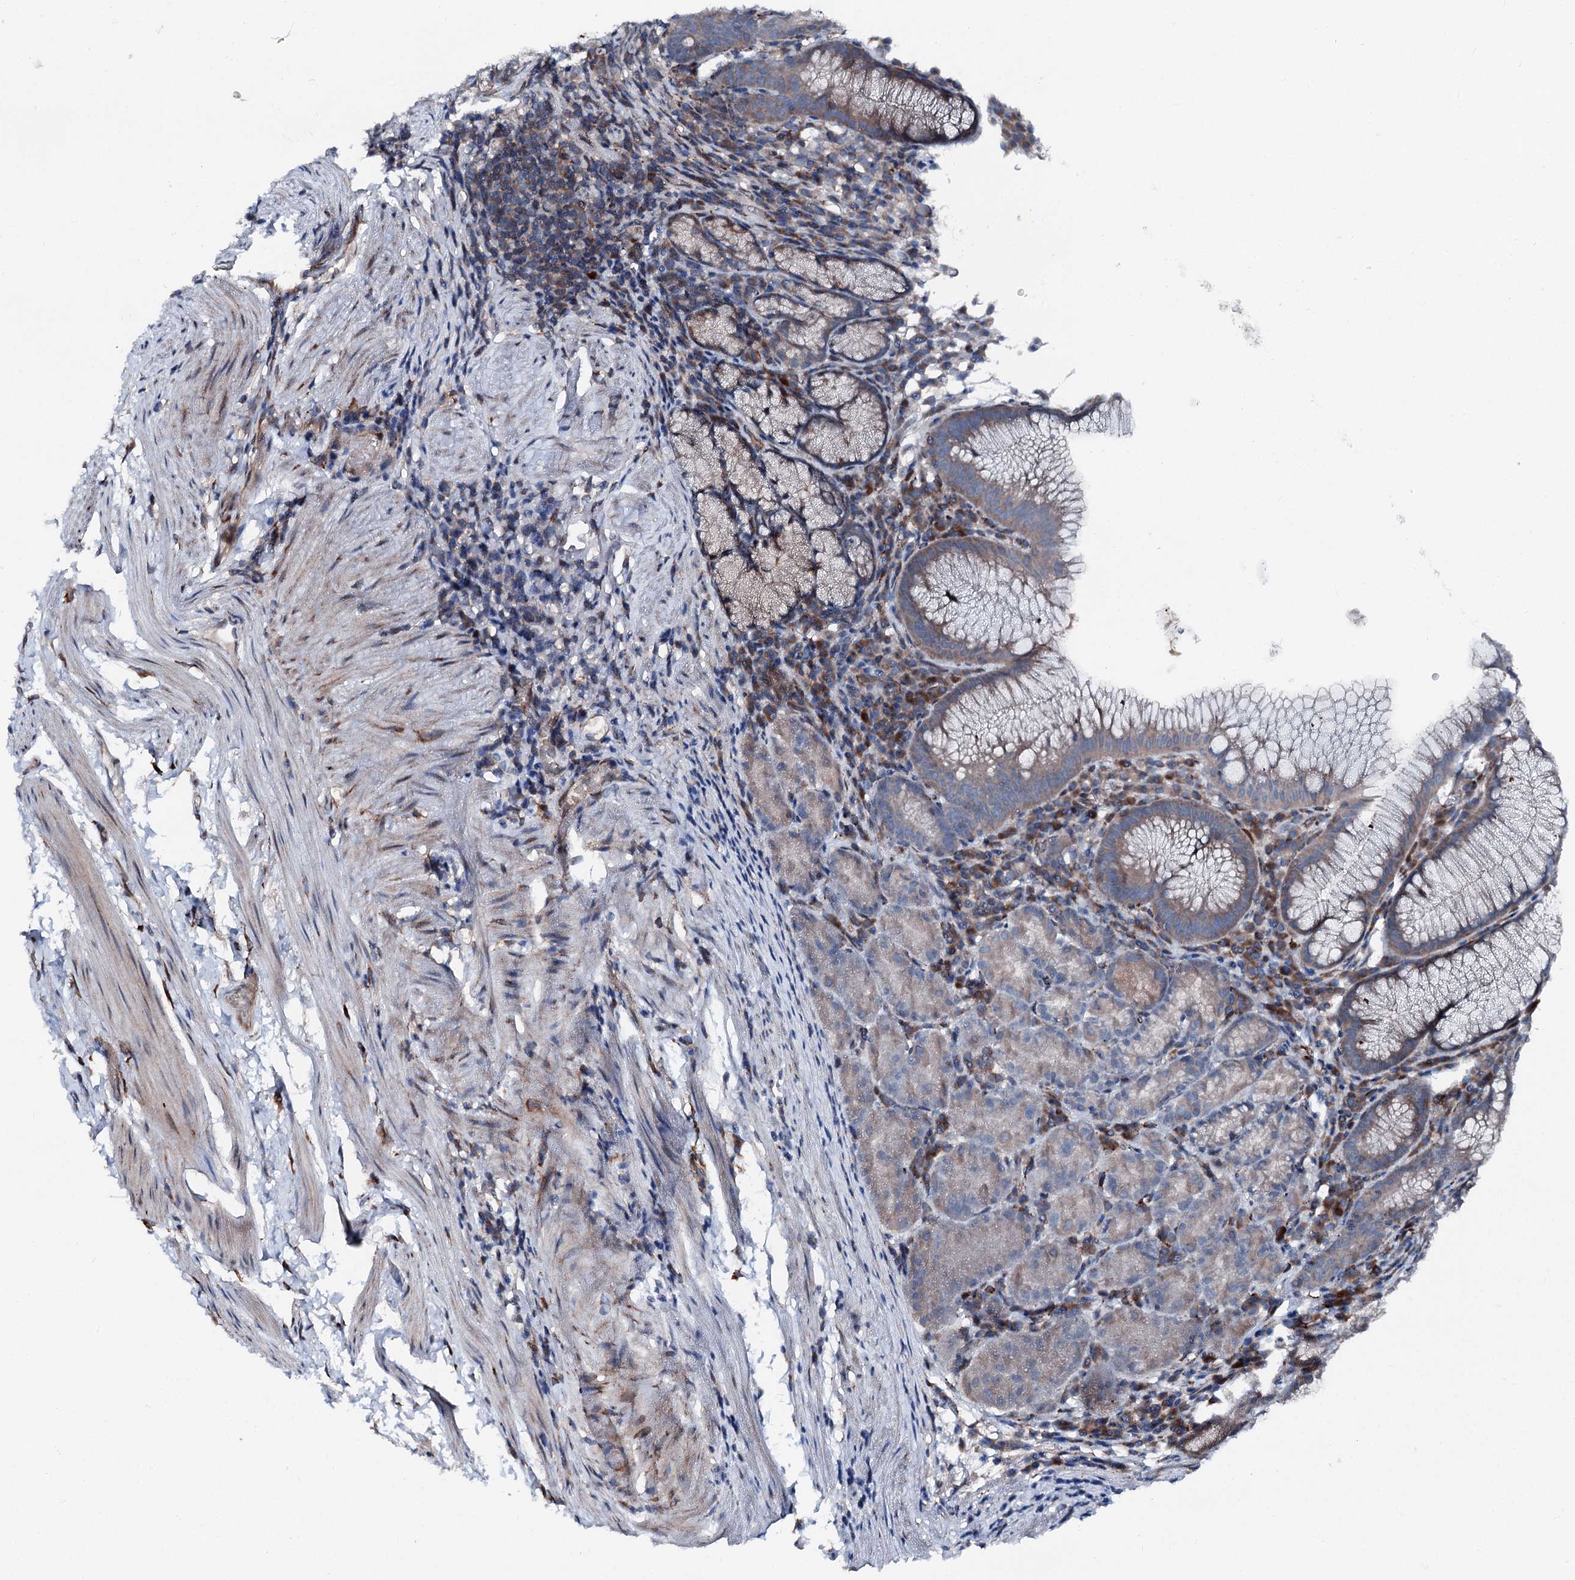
{"staining": {"intensity": "moderate", "quantity": "<25%", "location": "cytoplasmic/membranous"}, "tissue": "stomach", "cell_type": "Glandular cells", "image_type": "normal", "snomed": [{"axis": "morphology", "description": "Normal tissue, NOS"}, {"axis": "topography", "description": "Stomach"}], "caption": "IHC of benign stomach displays low levels of moderate cytoplasmic/membranous expression in about <25% of glandular cells.", "gene": "DDIAS", "patient": {"sex": "male", "age": 55}}